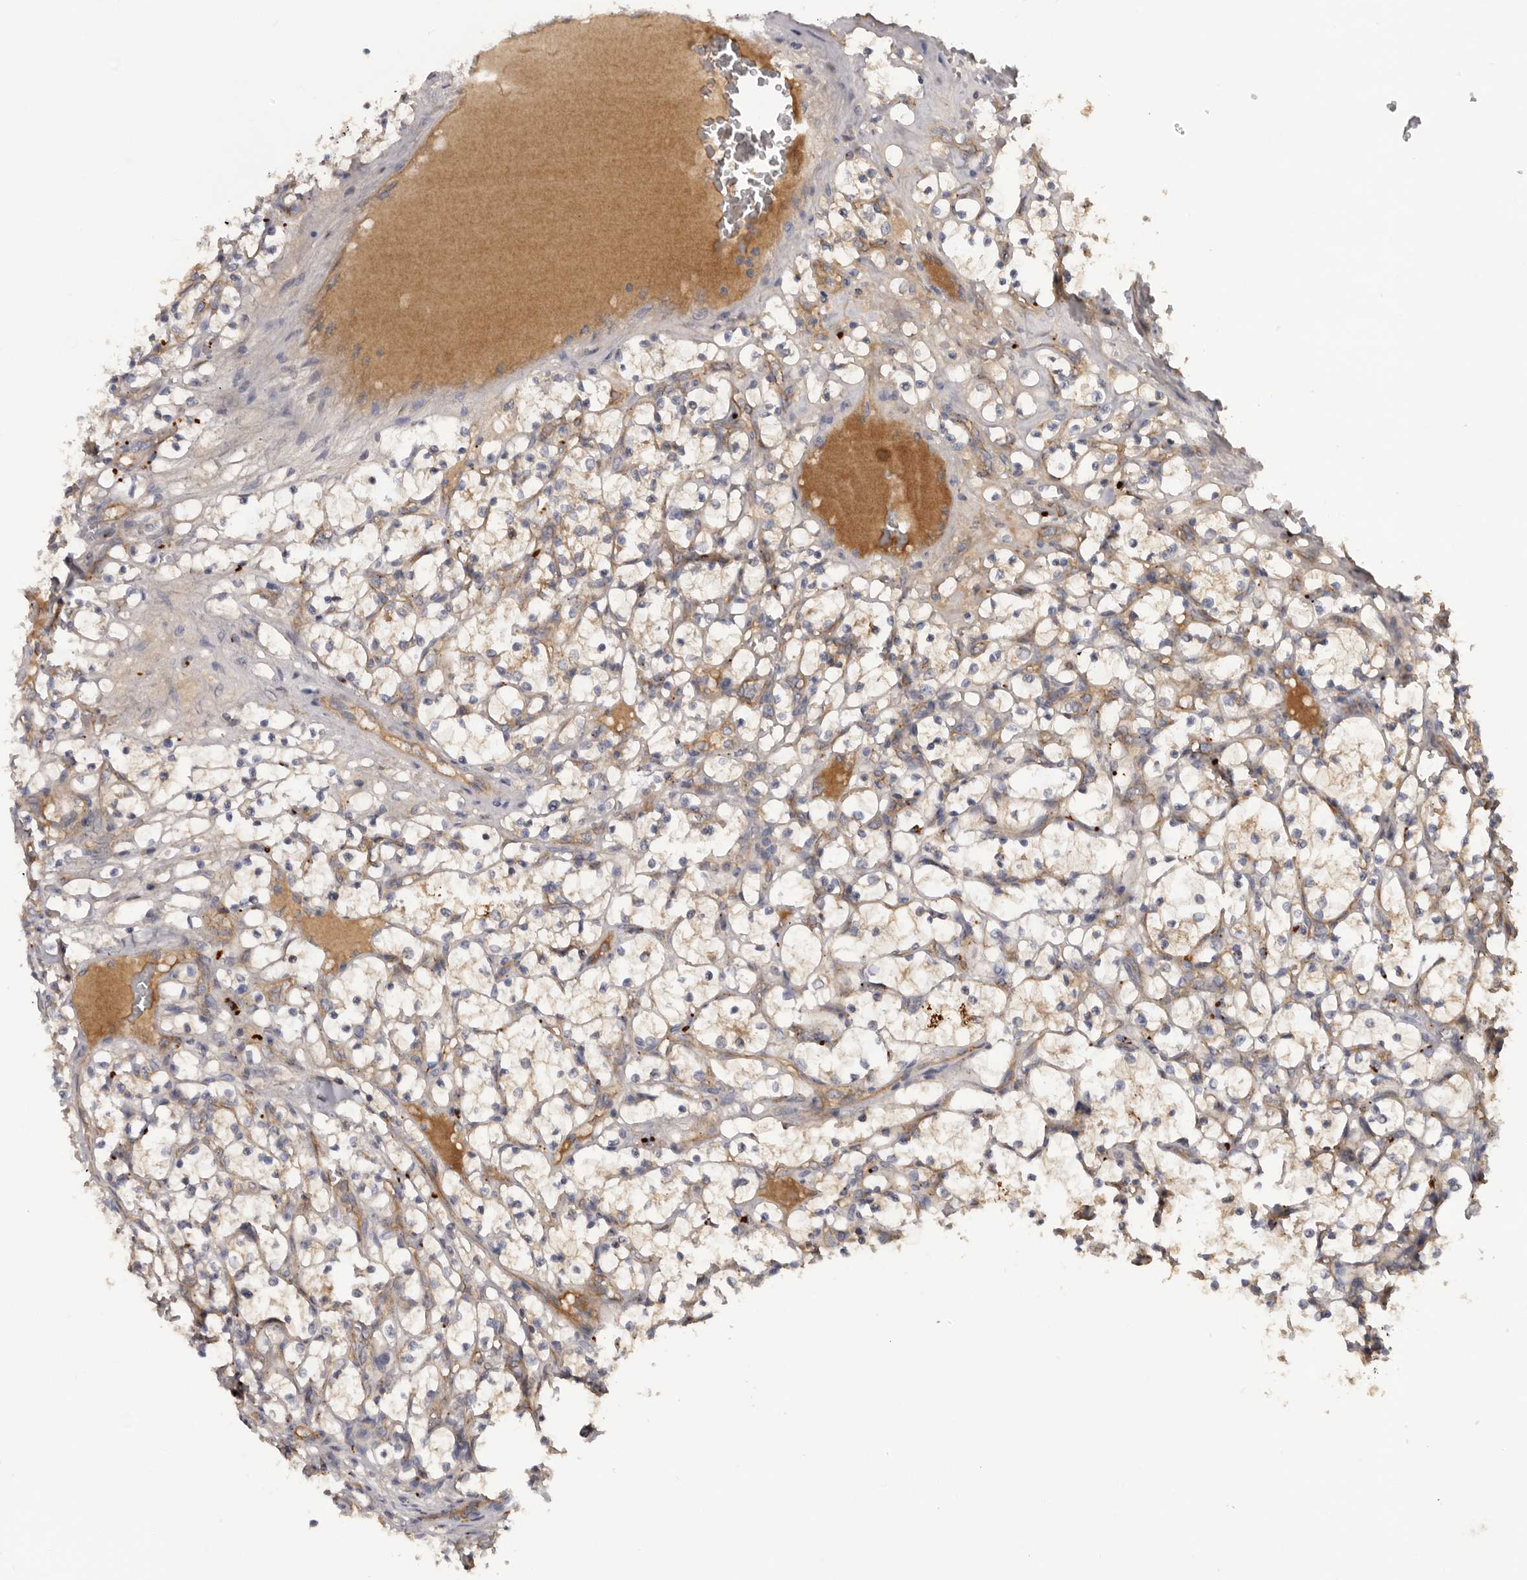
{"staining": {"intensity": "moderate", "quantity": "25%-75%", "location": "cytoplasmic/membranous"}, "tissue": "renal cancer", "cell_type": "Tumor cells", "image_type": "cancer", "snomed": [{"axis": "morphology", "description": "Adenocarcinoma, NOS"}, {"axis": "topography", "description": "Kidney"}], "caption": "Renal cancer (adenocarcinoma) stained with a brown dye displays moderate cytoplasmic/membranous positive positivity in about 25%-75% of tumor cells.", "gene": "INKA2", "patient": {"sex": "female", "age": 69}}